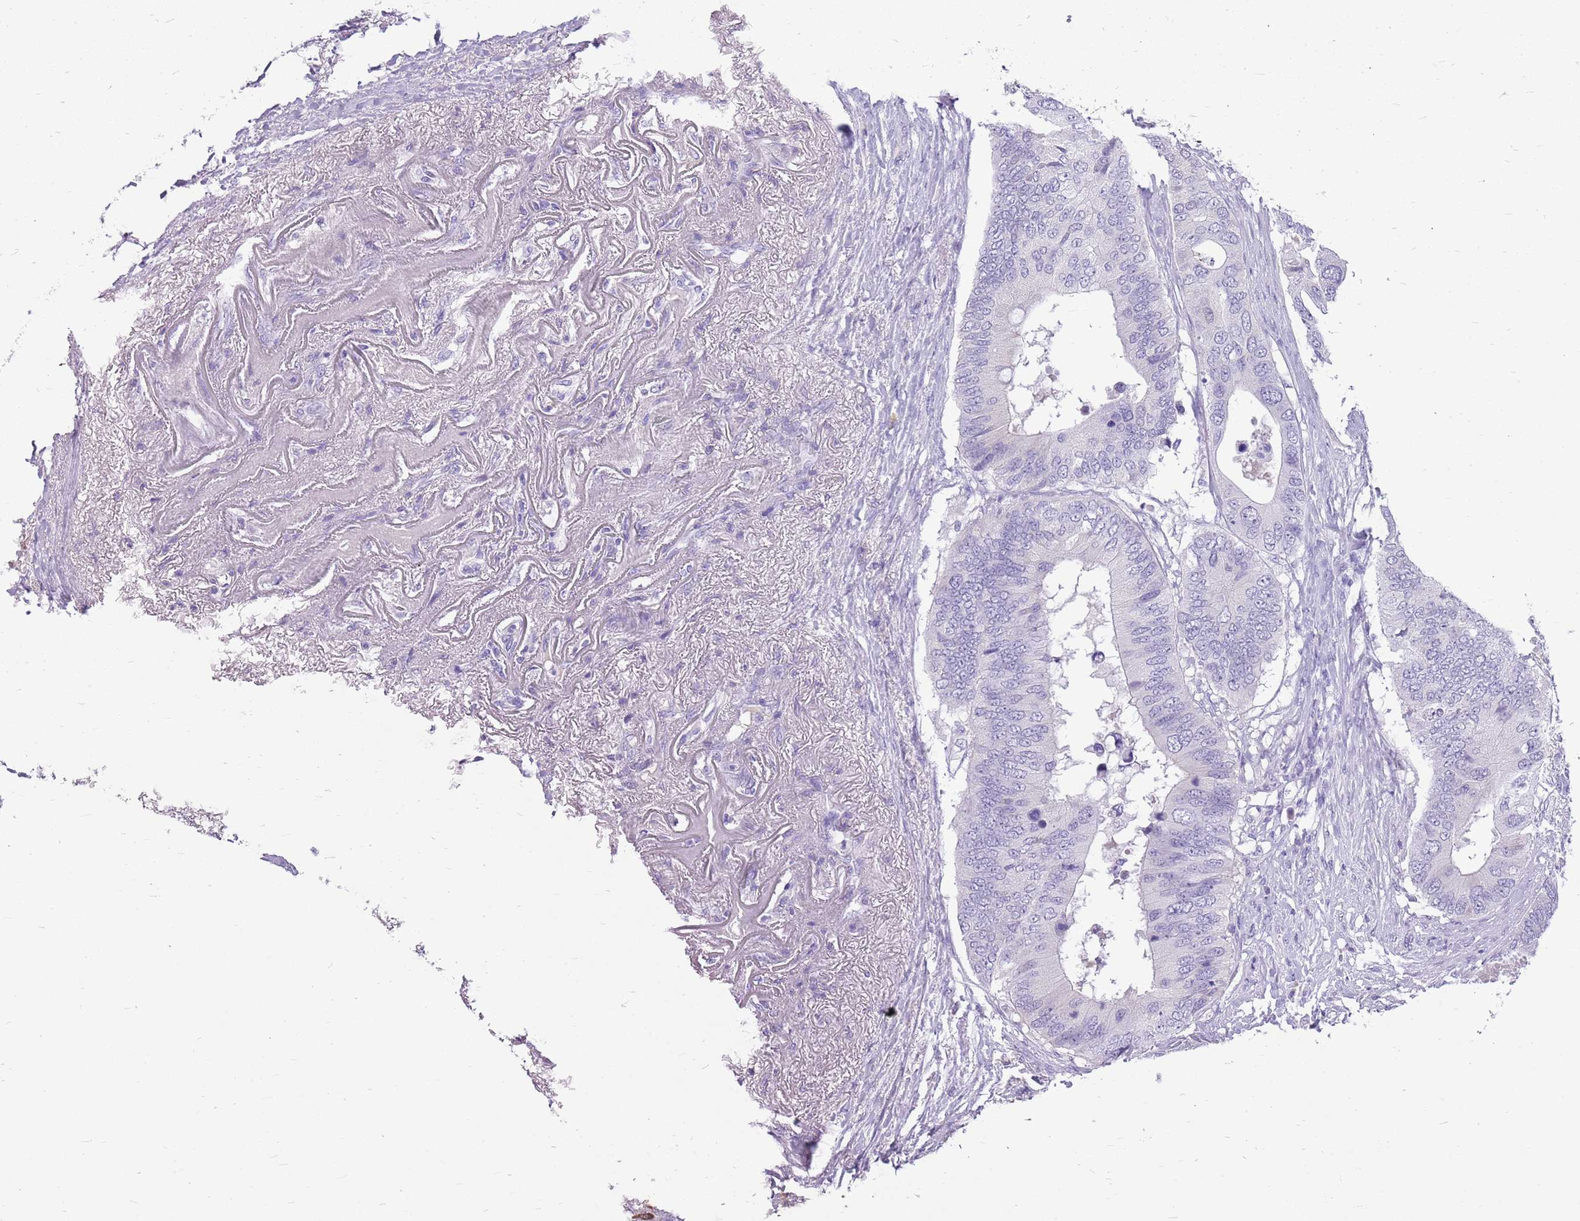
{"staining": {"intensity": "negative", "quantity": "none", "location": "none"}, "tissue": "colorectal cancer", "cell_type": "Tumor cells", "image_type": "cancer", "snomed": [{"axis": "morphology", "description": "Adenocarcinoma, NOS"}, {"axis": "topography", "description": "Colon"}], "caption": "IHC photomicrograph of neoplastic tissue: human colorectal cancer stained with DAB (3,3'-diaminobenzidine) demonstrates no significant protein expression in tumor cells. Nuclei are stained in blue.", "gene": "ZNF425", "patient": {"sex": "male", "age": 71}}